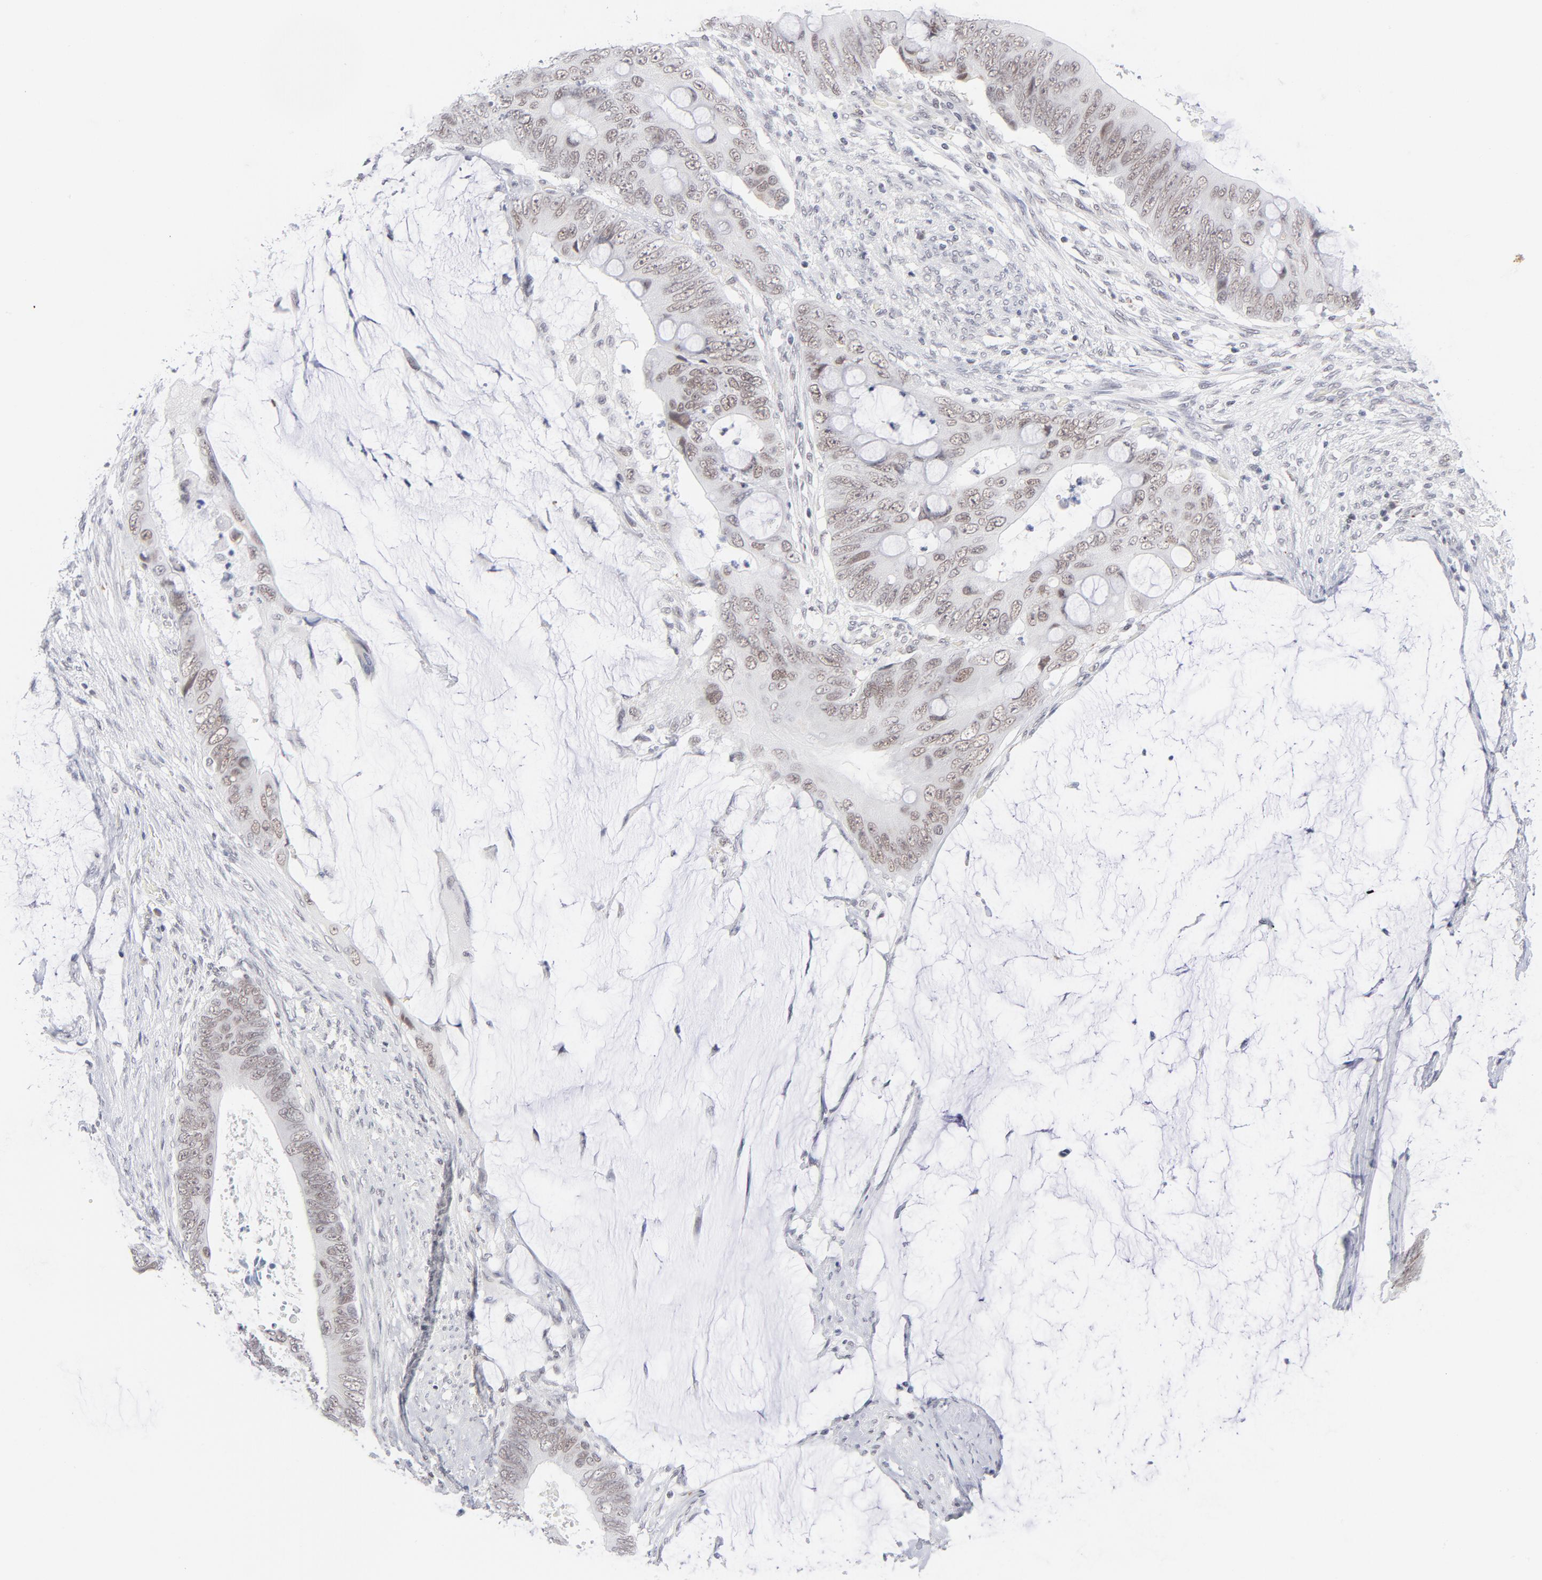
{"staining": {"intensity": "weak", "quantity": ">75%", "location": "nuclear"}, "tissue": "colorectal cancer", "cell_type": "Tumor cells", "image_type": "cancer", "snomed": [{"axis": "morphology", "description": "Normal tissue, NOS"}, {"axis": "morphology", "description": "Adenocarcinoma, NOS"}, {"axis": "topography", "description": "Rectum"}, {"axis": "topography", "description": "Peripheral nerve tissue"}], "caption": "Human colorectal cancer stained for a protein (brown) shows weak nuclear positive positivity in about >75% of tumor cells.", "gene": "BAP1", "patient": {"sex": "female", "age": 77}}